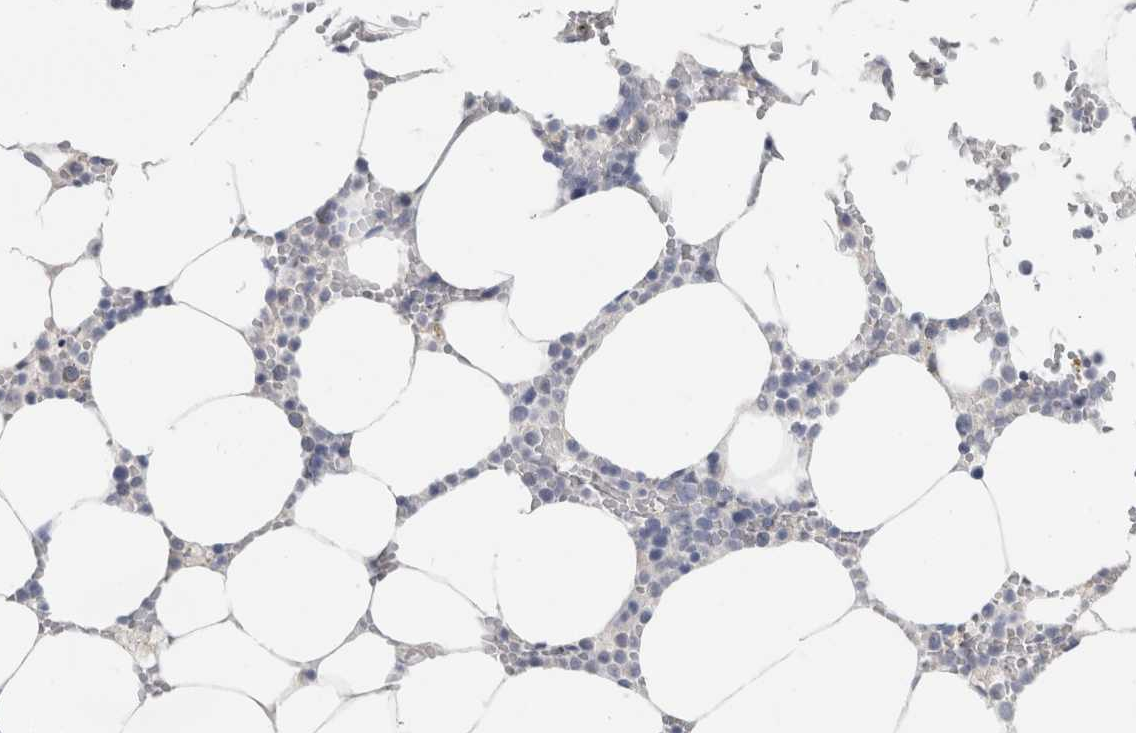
{"staining": {"intensity": "negative", "quantity": "none", "location": "none"}, "tissue": "bone marrow", "cell_type": "Hematopoietic cells", "image_type": "normal", "snomed": [{"axis": "morphology", "description": "Normal tissue, NOS"}, {"axis": "topography", "description": "Bone marrow"}], "caption": "The immunohistochemistry (IHC) micrograph has no significant positivity in hematopoietic cells of bone marrow. (DAB immunohistochemistry with hematoxylin counter stain).", "gene": "BCAN", "patient": {"sex": "male", "age": 70}}